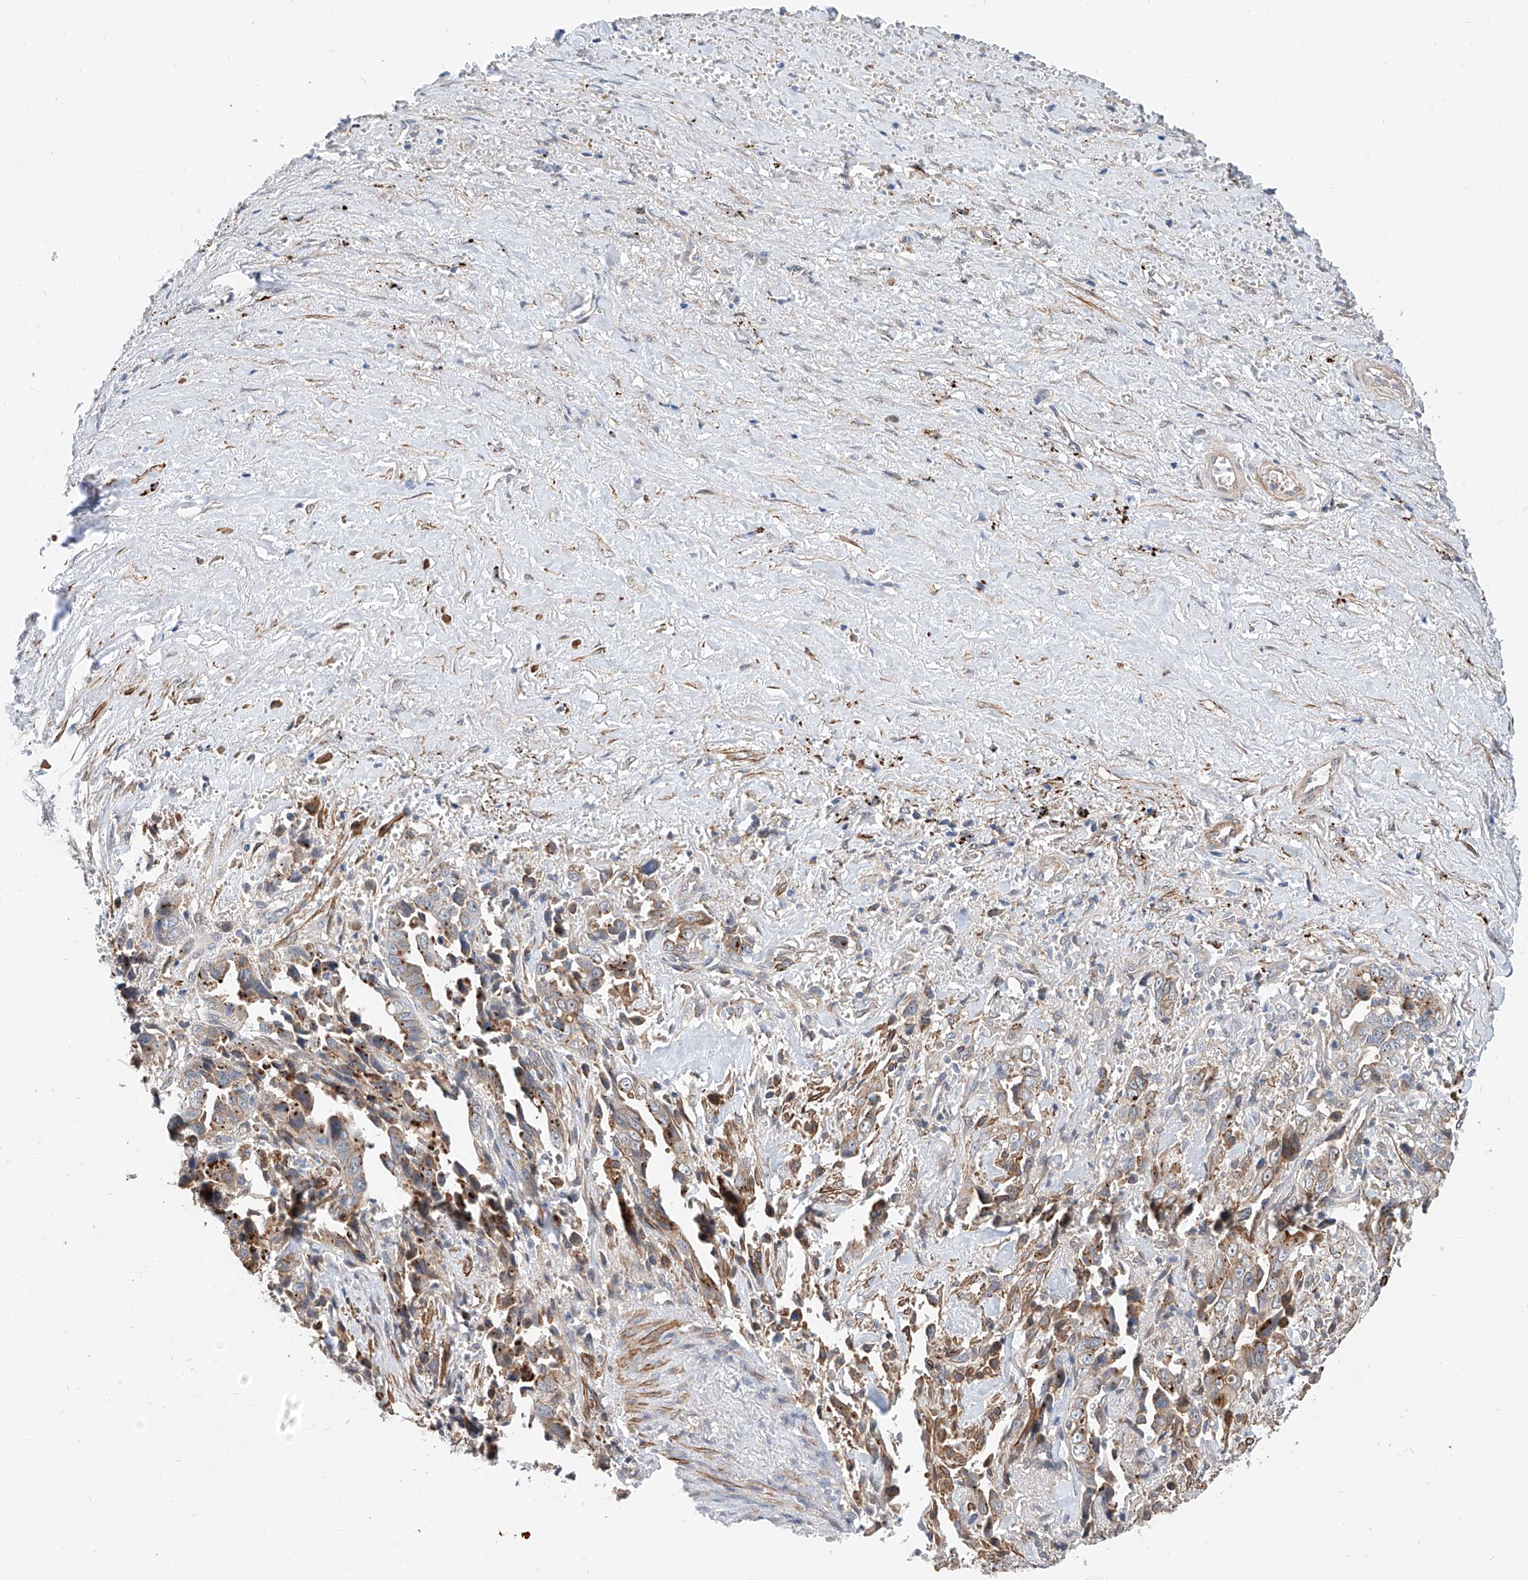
{"staining": {"intensity": "weak", "quantity": "25%-75%", "location": "cytoplasmic/membranous"}, "tissue": "liver cancer", "cell_type": "Tumor cells", "image_type": "cancer", "snomed": [{"axis": "morphology", "description": "Cholangiocarcinoma"}, {"axis": "topography", "description": "Liver"}], "caption": "The image exhibits immunohistochemical staining of liver cancer. There is weak cytoplasmic/membranous expression is present in approximately 25%-75% of tumor cells. (IHC, brightfield microscopy, high magnification).", "gene": "MAGEE2", "patient": {"sex": "female", "age": 79}}